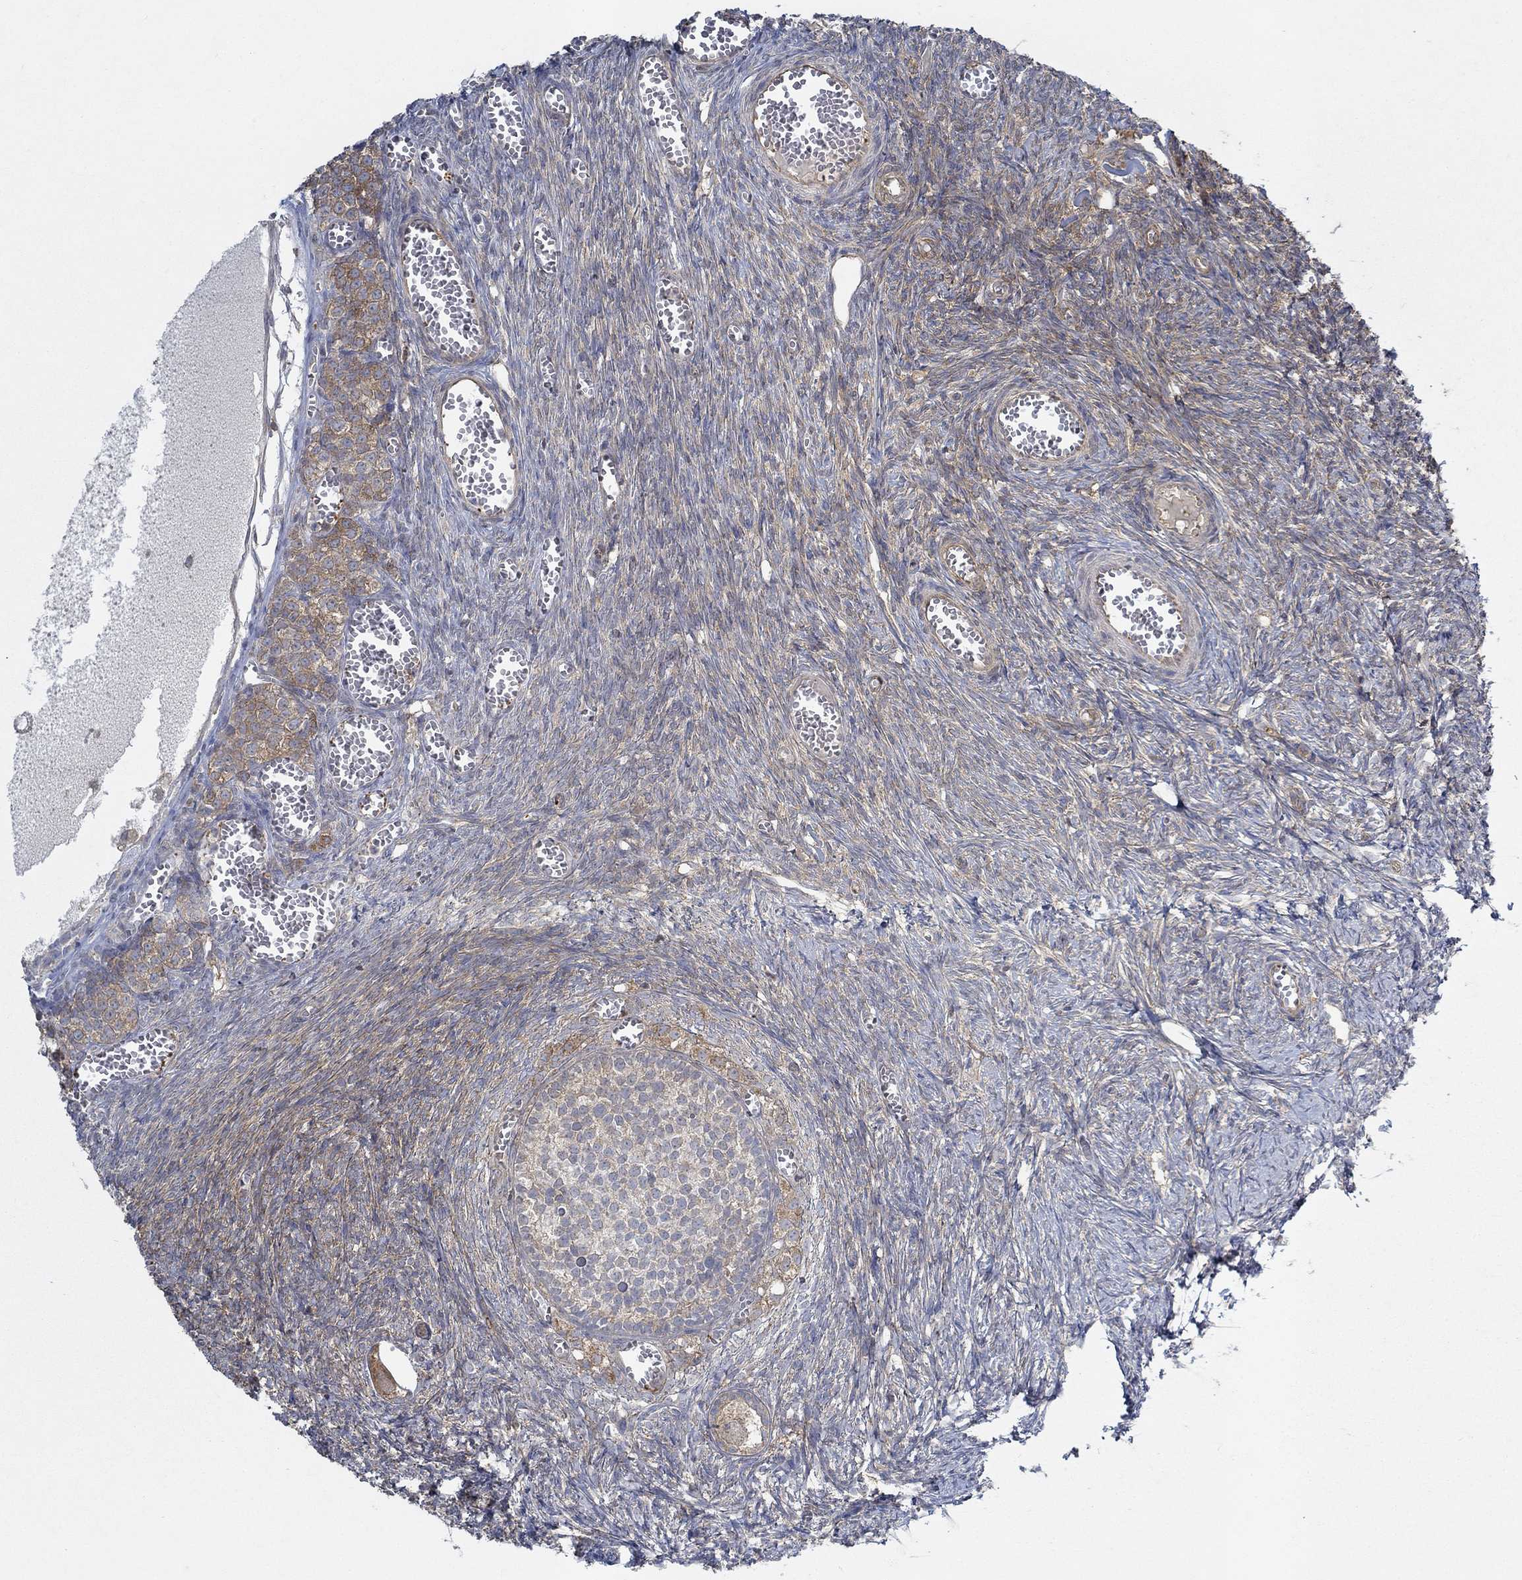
{"staining": {"intensity": "moderate", "quantity": "<25%", "location": "cytoplasmic/membranous"}, "tissue": "ovary", "cell_type": "Follicle cells", "image_type": "normal", "snomed": [{"axis": "morphology", "description": "Normal tissue, NOS"}, {"axis": "topography", "description": "Ovary"}], "caption": "Brown immunohistochemical staining in benign human ovary exhibits moderate cytoplasmic/membranous staining in approximately <25% of follicle cells.", "gene": "MTHFR", "patient": {"sex": "female", "age": 43}}